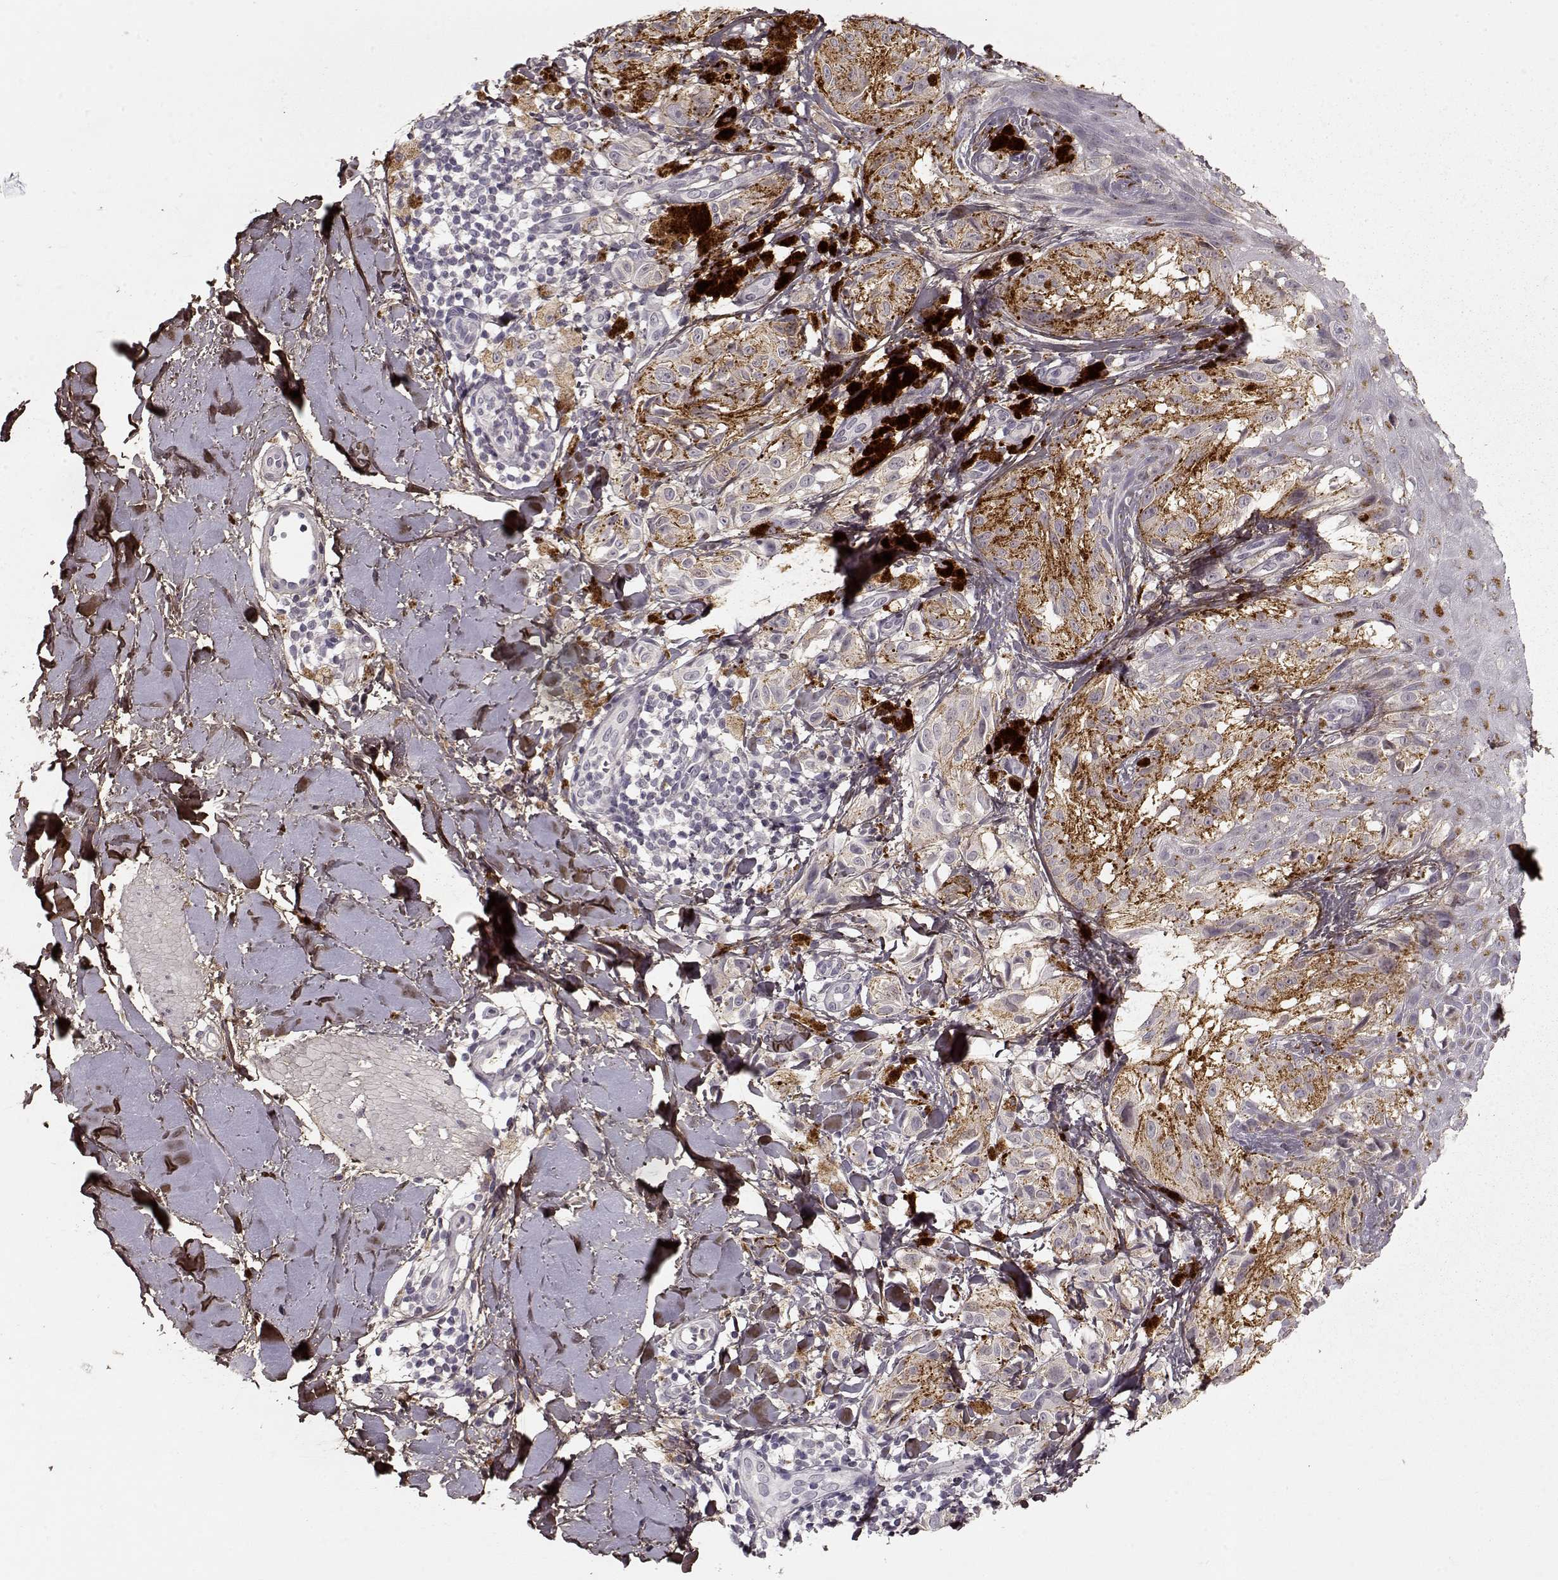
{"staining": {"intensity": "negative", "quantity": "none", "location": "none"}, "tissue": "melanoma", "cell_type": "Tumor cells", "image_type": "cancer", "snomed": [{"axis": "morphology", "description": "Malignant melanoma, NOS"}, {"axis": "topography", "description": "Skin"}], "caption": "High power microscopy micrograph of an immunohistochemistry (IHC) micrograph of melanoma, revealing no significant positivity in tumor cells.", "gene": "LUM", "patient": {"sex": "male", "age": 36}}